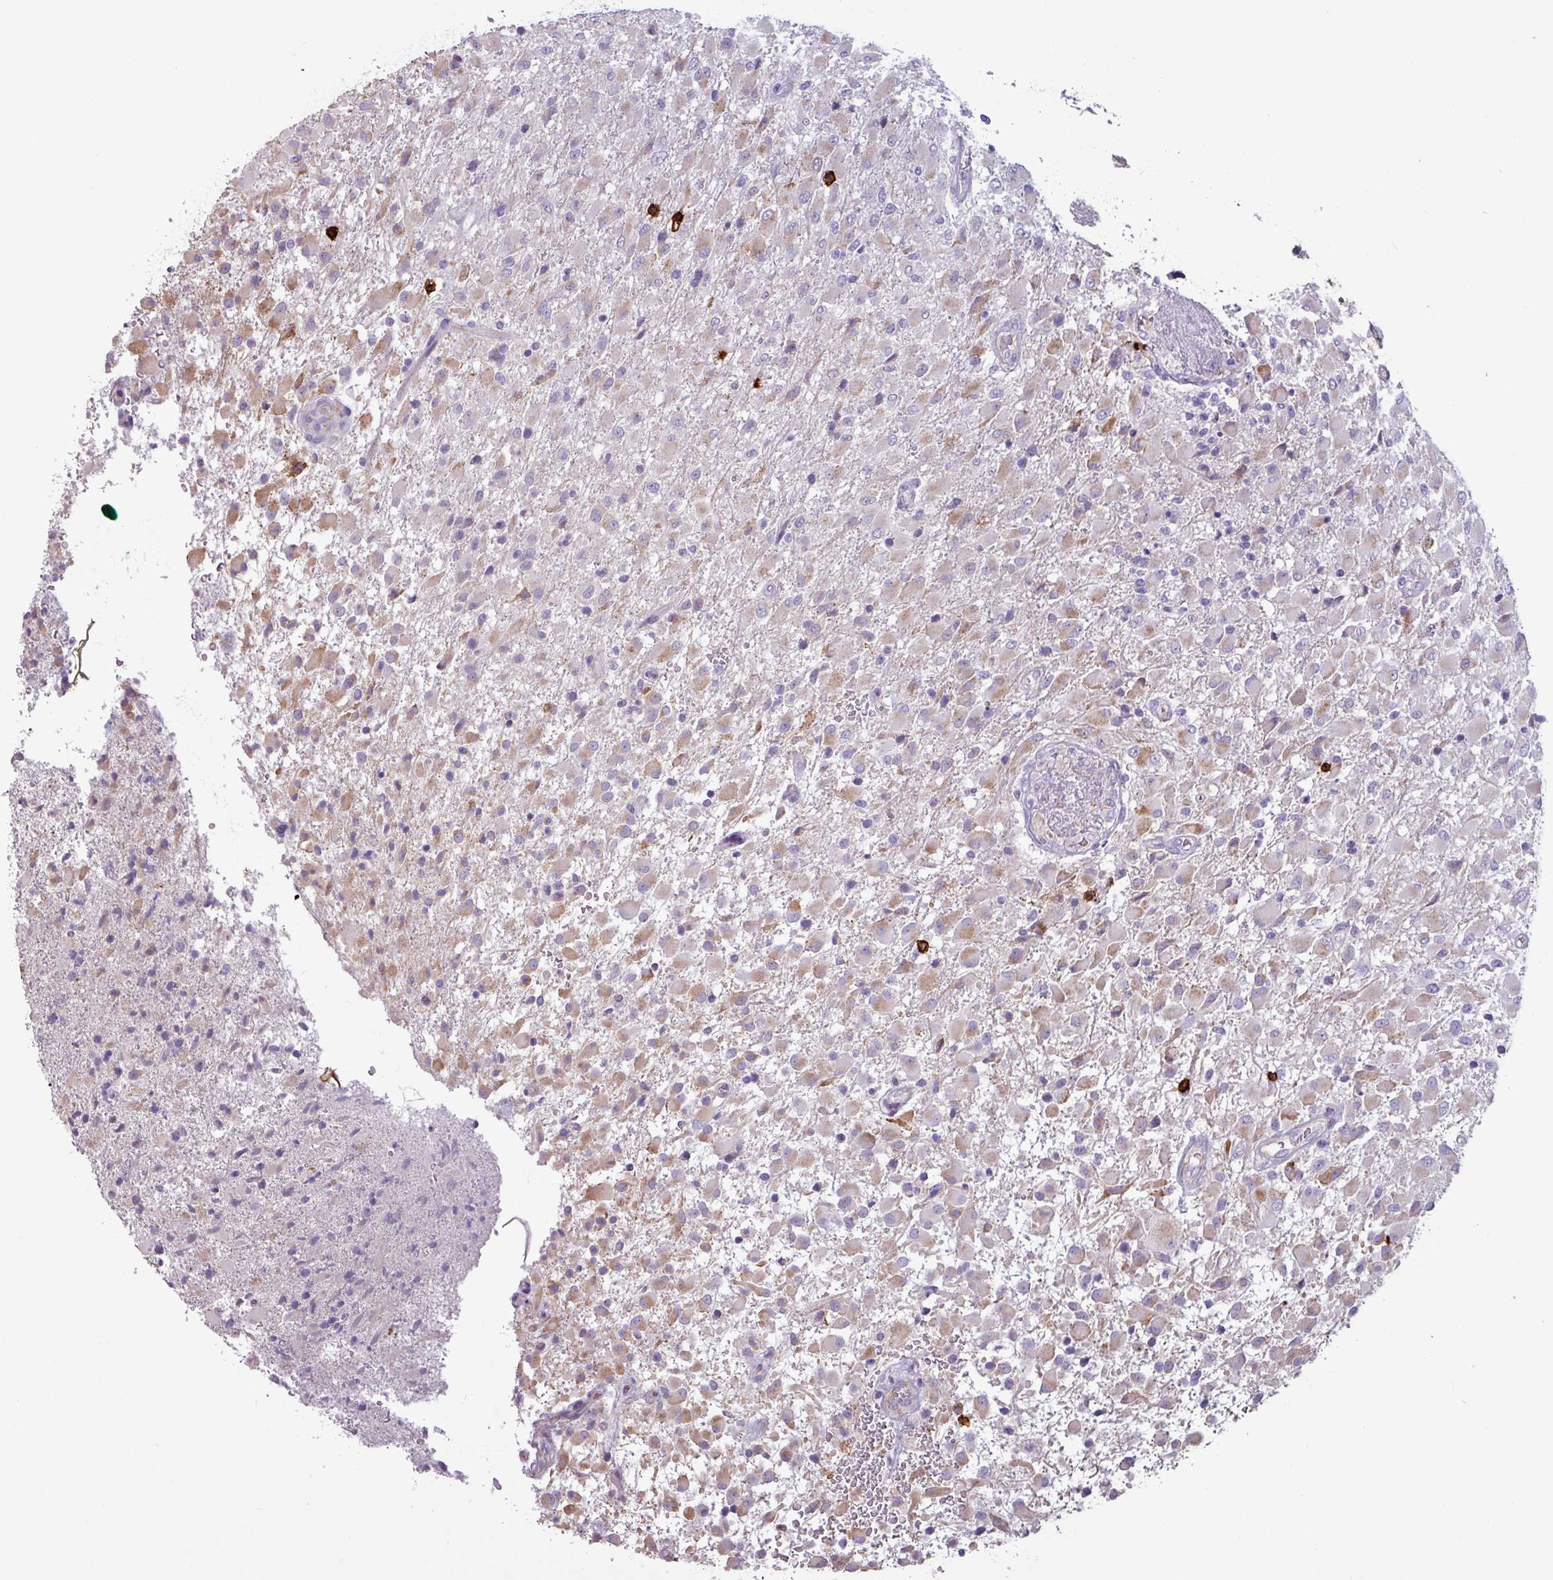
{"staining": {"intensity": "moderate", "quantity": "<25%", "location": "cytoplasmic/membranous"}, "tissue": "glioma", "cell_type": "Tumor cells", "image_type": "cancer", "snomed": [{"axis": "morphology", "description": "Glioma, malignant, Low grade"}, {"axis": "topography", "description": "Brain"}], "caption": "An immunohistochemistry (IHC) micrograph of neoplastic tissue is shown. Protein staining in brown labels moderate cytoplasmic/membranous positivity in malignant glioma (low-grade) within tumor cells. (Brightfield microscopy of DAB IHC at high magnification).", "gene": "CD8A", "patient": {"sex": "male", "age": 65}}